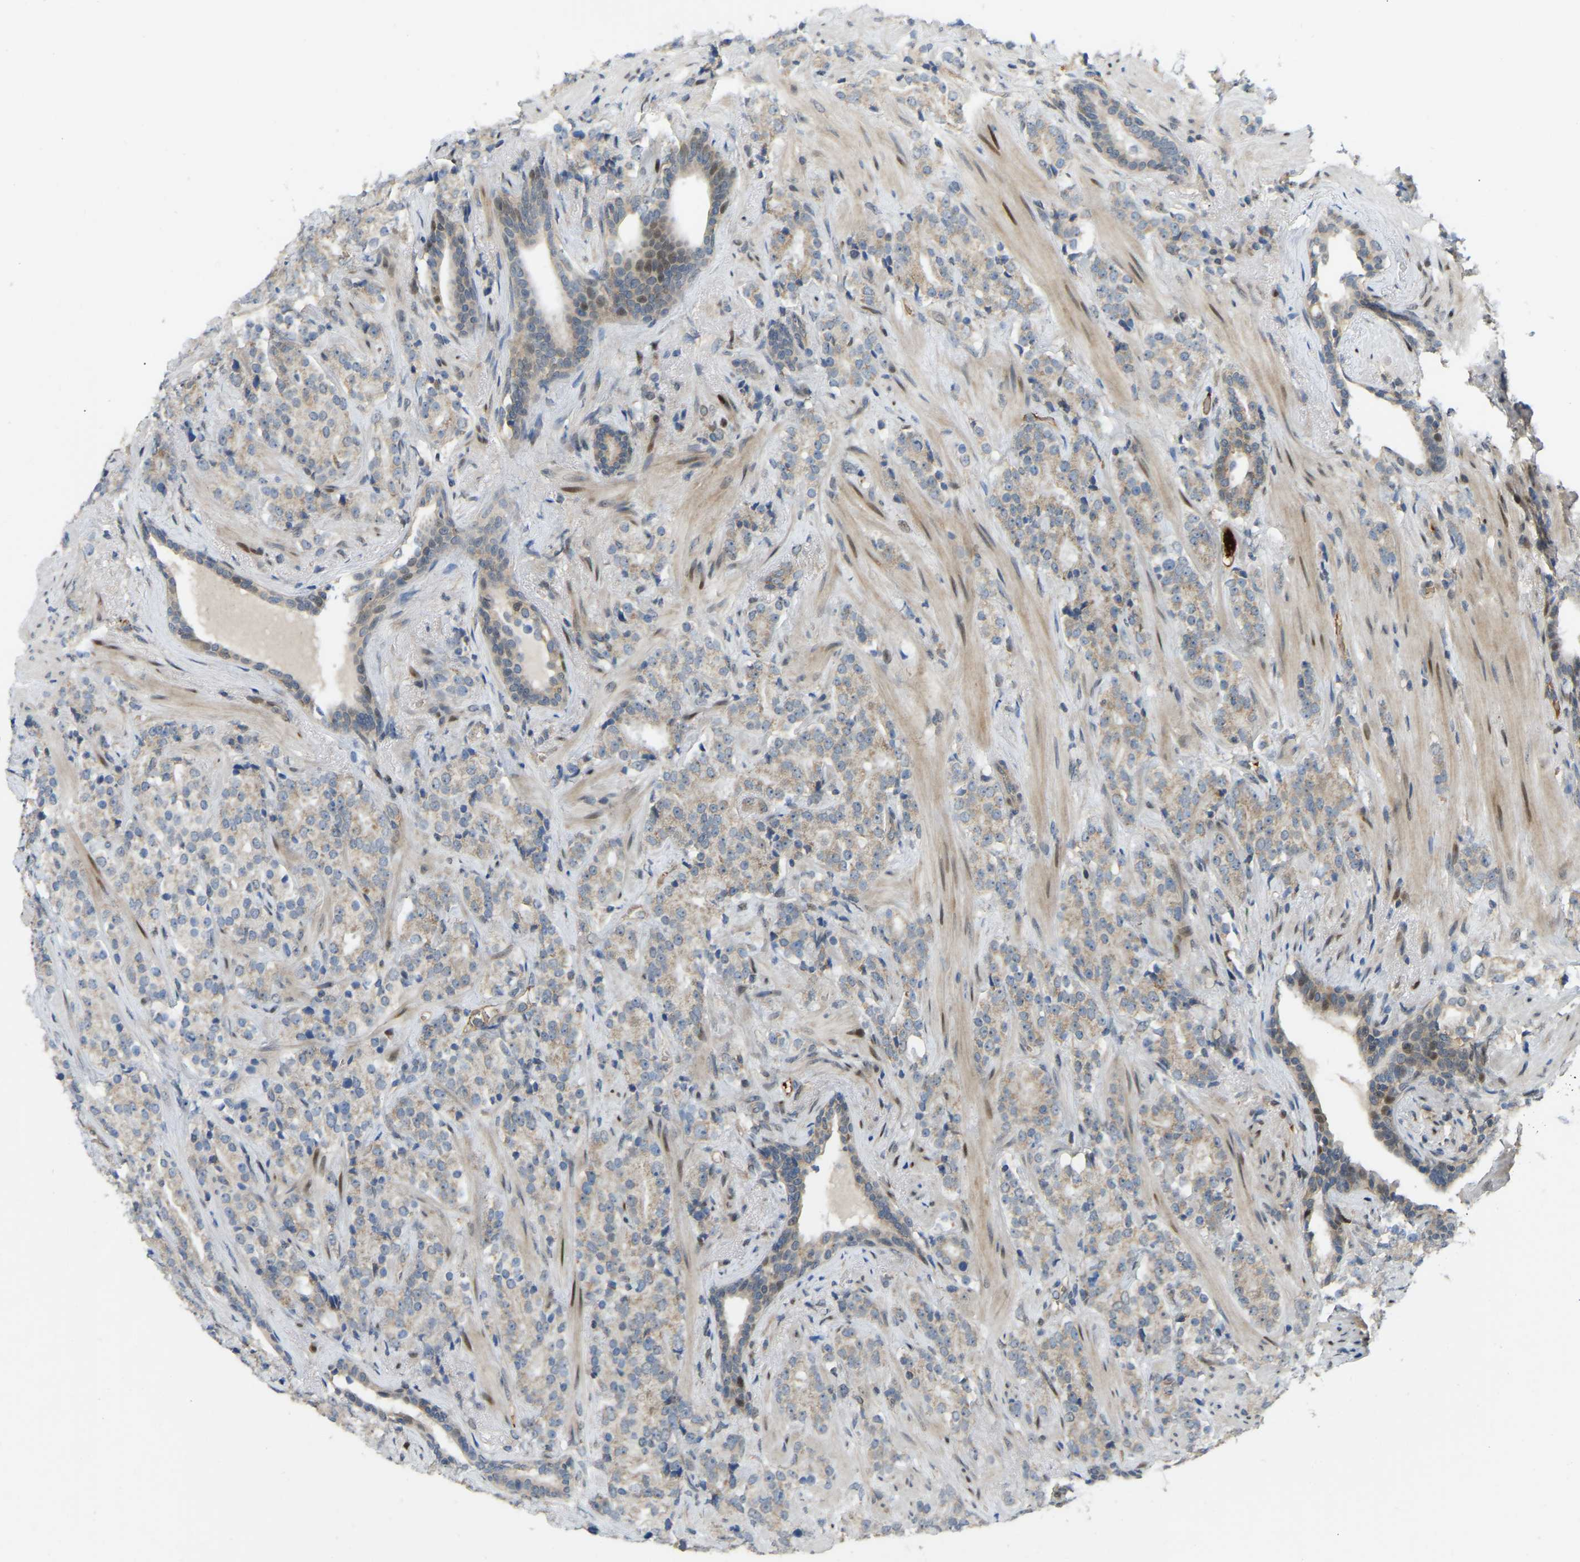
{"staining": {"intensity": "weak", "quantity": "25%-75%", "location": "cytoplasmic/membranous"}, "tissue": "prostate cancer", "cell_type": "Tumor cells", "image_type": "cancer", "snomed": [{"axis": "morphology", "description": "Adenocarcinoma, High grade"}, {"axis": "topography", "description": "Prostate"}], "caption": "Immunohistochemical staining of human prostate cancer demonstrates weak cytoplasmic/membranous protein positivity in approximately 25%-75% of tumor cells. The protein of interest is shown in brown color, while the nuclei are stained blue.", "gene": "C21orf91", "patient": {"sex": "male", "age": 71}}